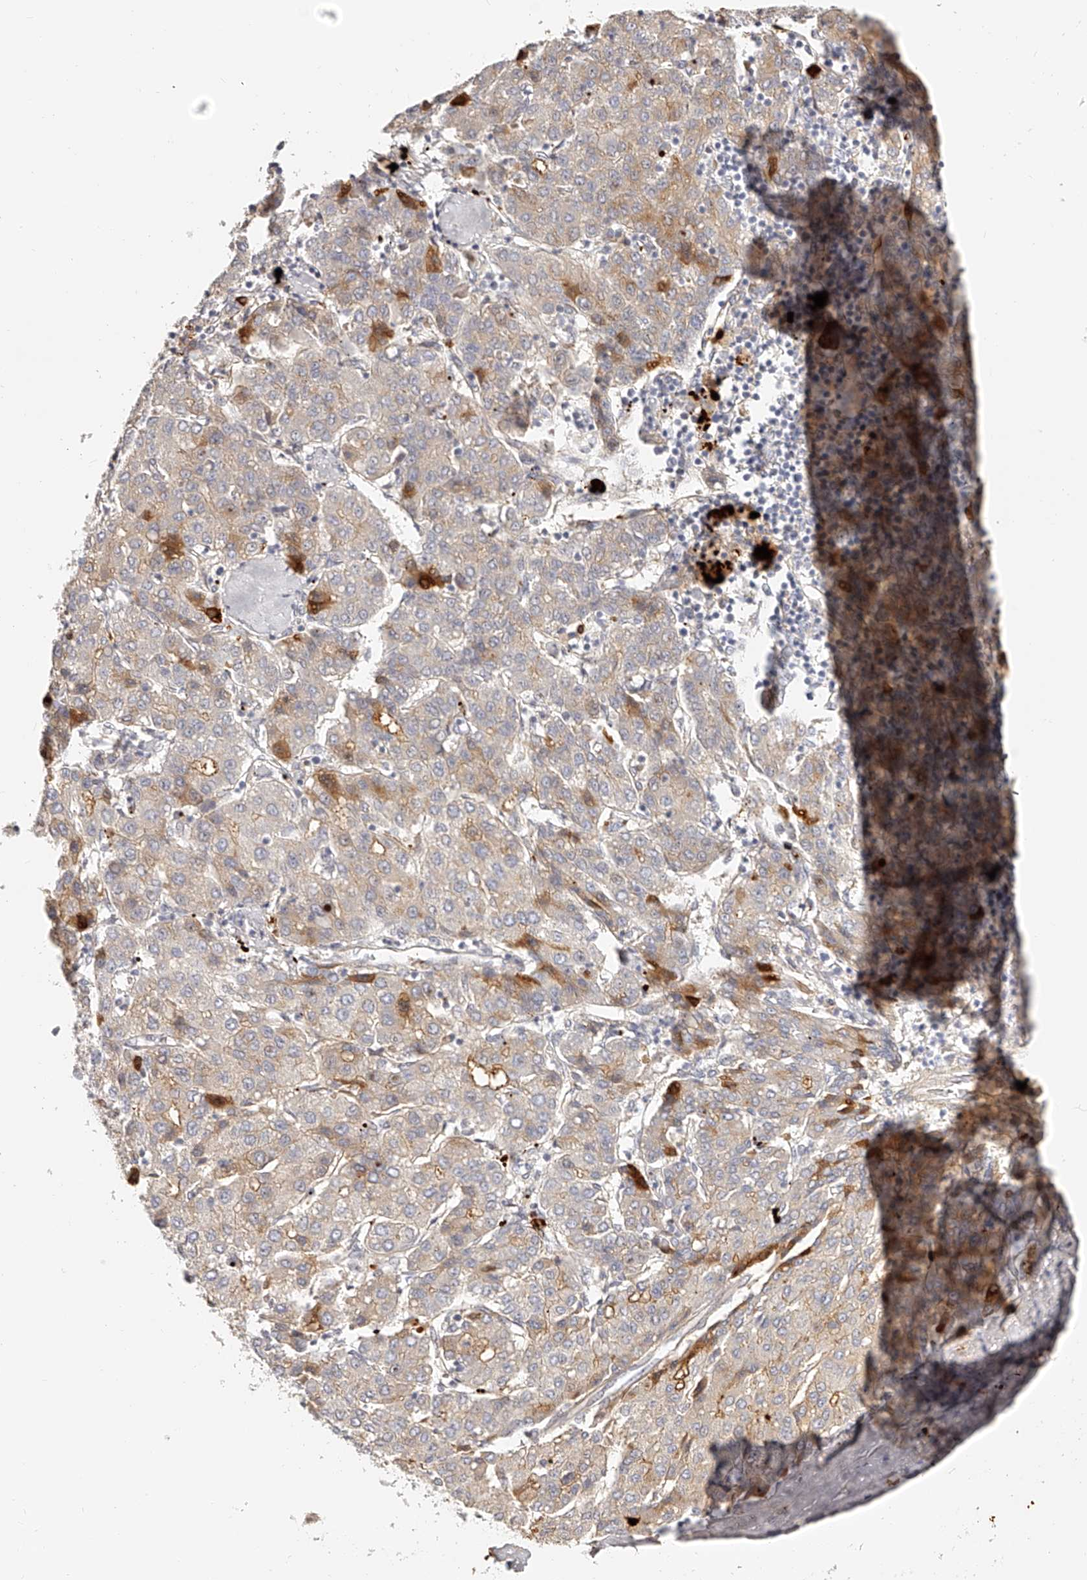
{"staining": {"intensity": "weak", "quantity": "25%-75%", "location": "cytoplasmic/membranous"}, "tissue": "liver cancer", "cell_type": "Tumor cells", "image_type": "cancer", "snomed": [{"axis": "morphology", "description": "Carcinoma, Hepatocellular, NOS"}, {"axis": "topography", "description": "Liver"}], "caption": "Protein staining by immunohistochemistry shows weak cytoplasmic/membranous positivity in about 25%-75% of tumor cells in liver hepatocellular carcinoma.", "gene": "ITGB3", "patient": {"sex": "male", "age": 65}}